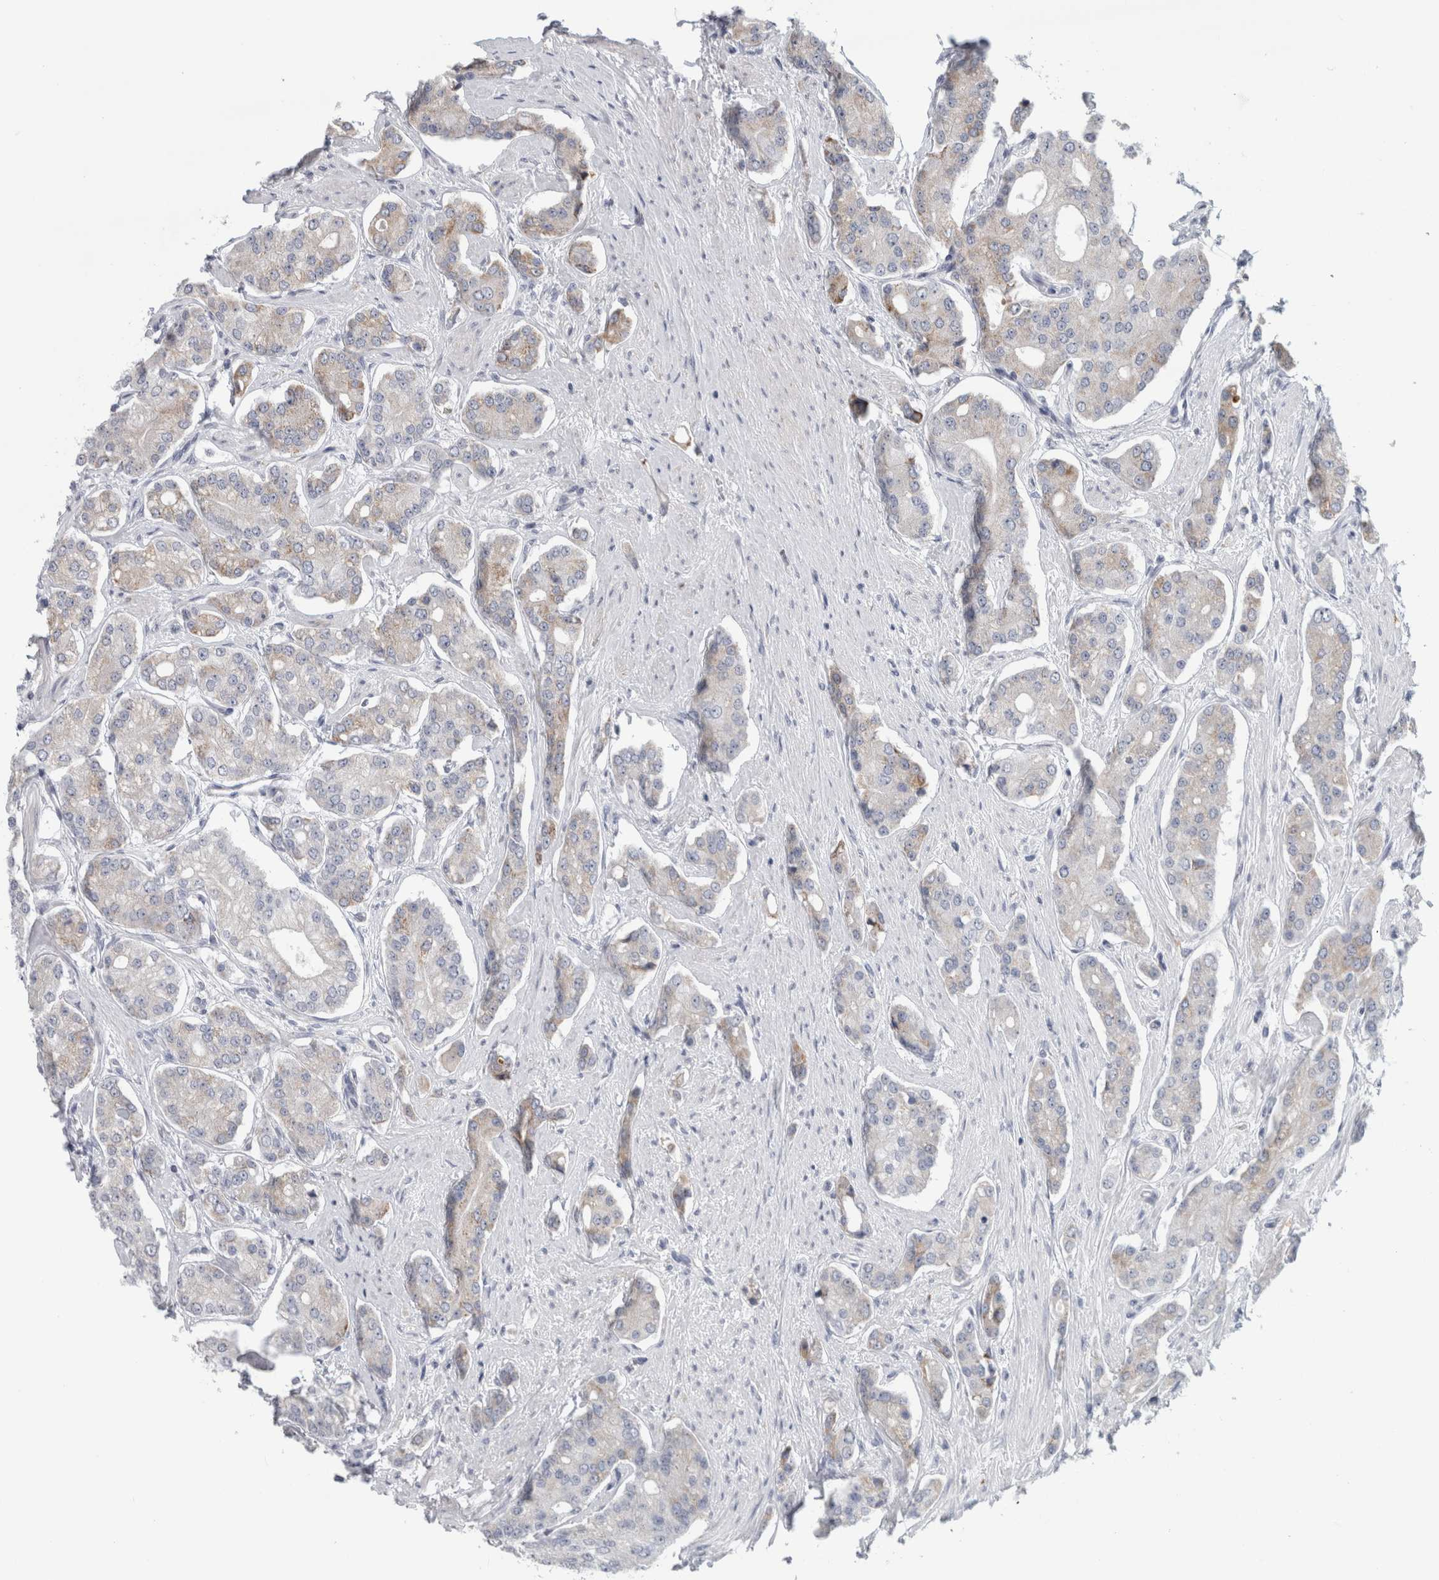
{"staining": {"intensity": "weak", "quantity": "<25%", "location": "cytoplasmic/membranous"}, "tissue": "prostate cancer", "cell_type": "Tumor cells", "image_type": "cancer", "snomed": [{"axis": "morphology", "description": "Adenocarcinoma, High grade"}, {"axis": "topography", "description": "Prostate"}], "caption": "Micrograph shows no significant protein staining in tumor cells of prostate cancer (high-grade adenocarcinoma).", "gene": "RAB18", "patient": {"sex": "male", "age": 71}}